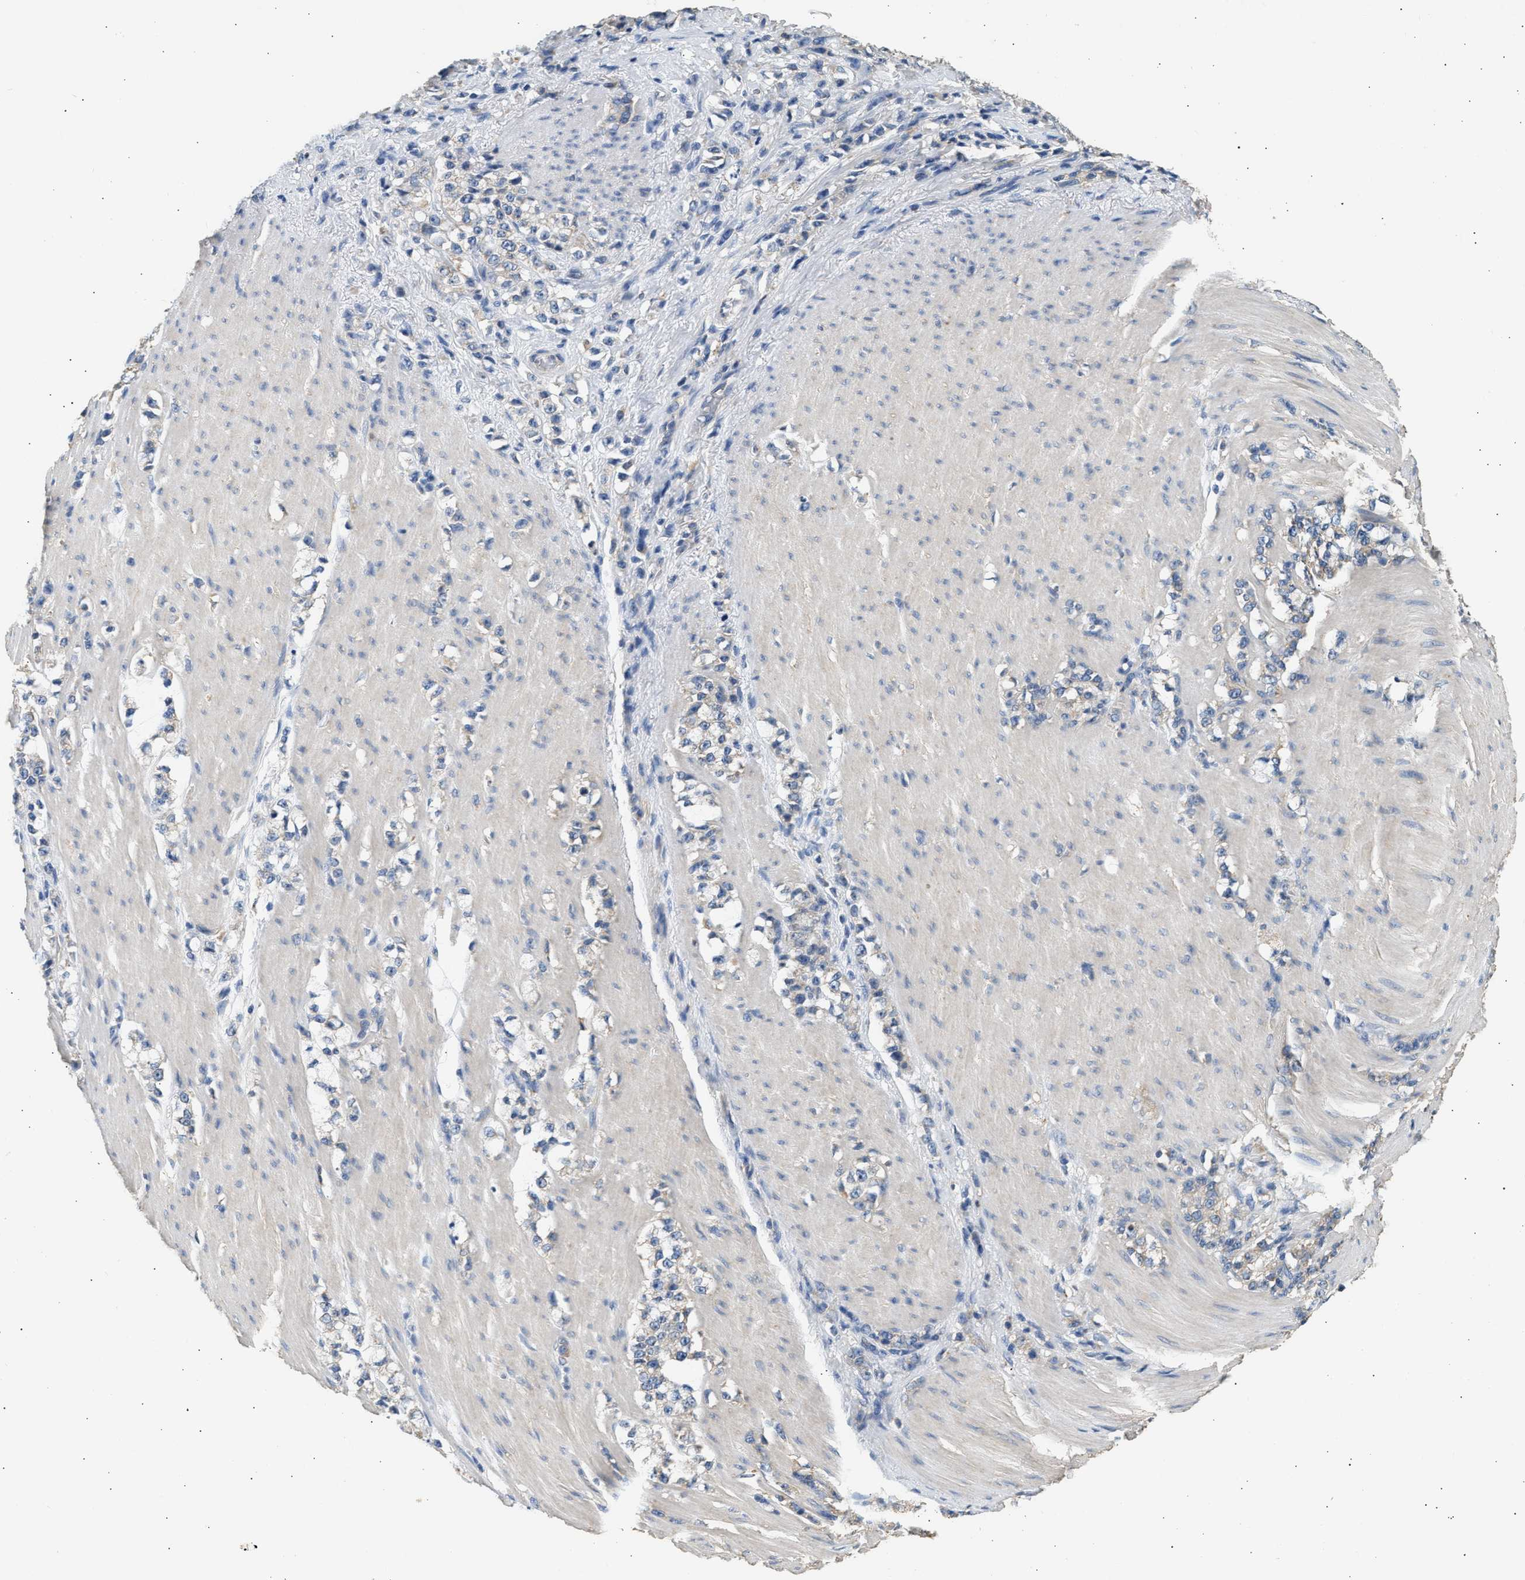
{"staining": {"intensity": "negative", "quantity": "none", "location": "none"}, "tissue": "stomach cancer", "cell_type": "Tumor cells", "image_type": "cancer", "snomed": [{"axis": "morphology", "description": "Adenocarcinoma, NOS"}, {"axis": "topography", "description": "Stomach, lower"}], "caption": "Histopathology image shows no protein expression in tumor cells of stomach cancer tissue. The staining was performed using DAB to visualize the protein expression in brown, while the nuclei were stained in blue with hematoxylin (Magnification: 20x).", "gene": "WDR31", "patient": {"sex": "male", "age": 88}}